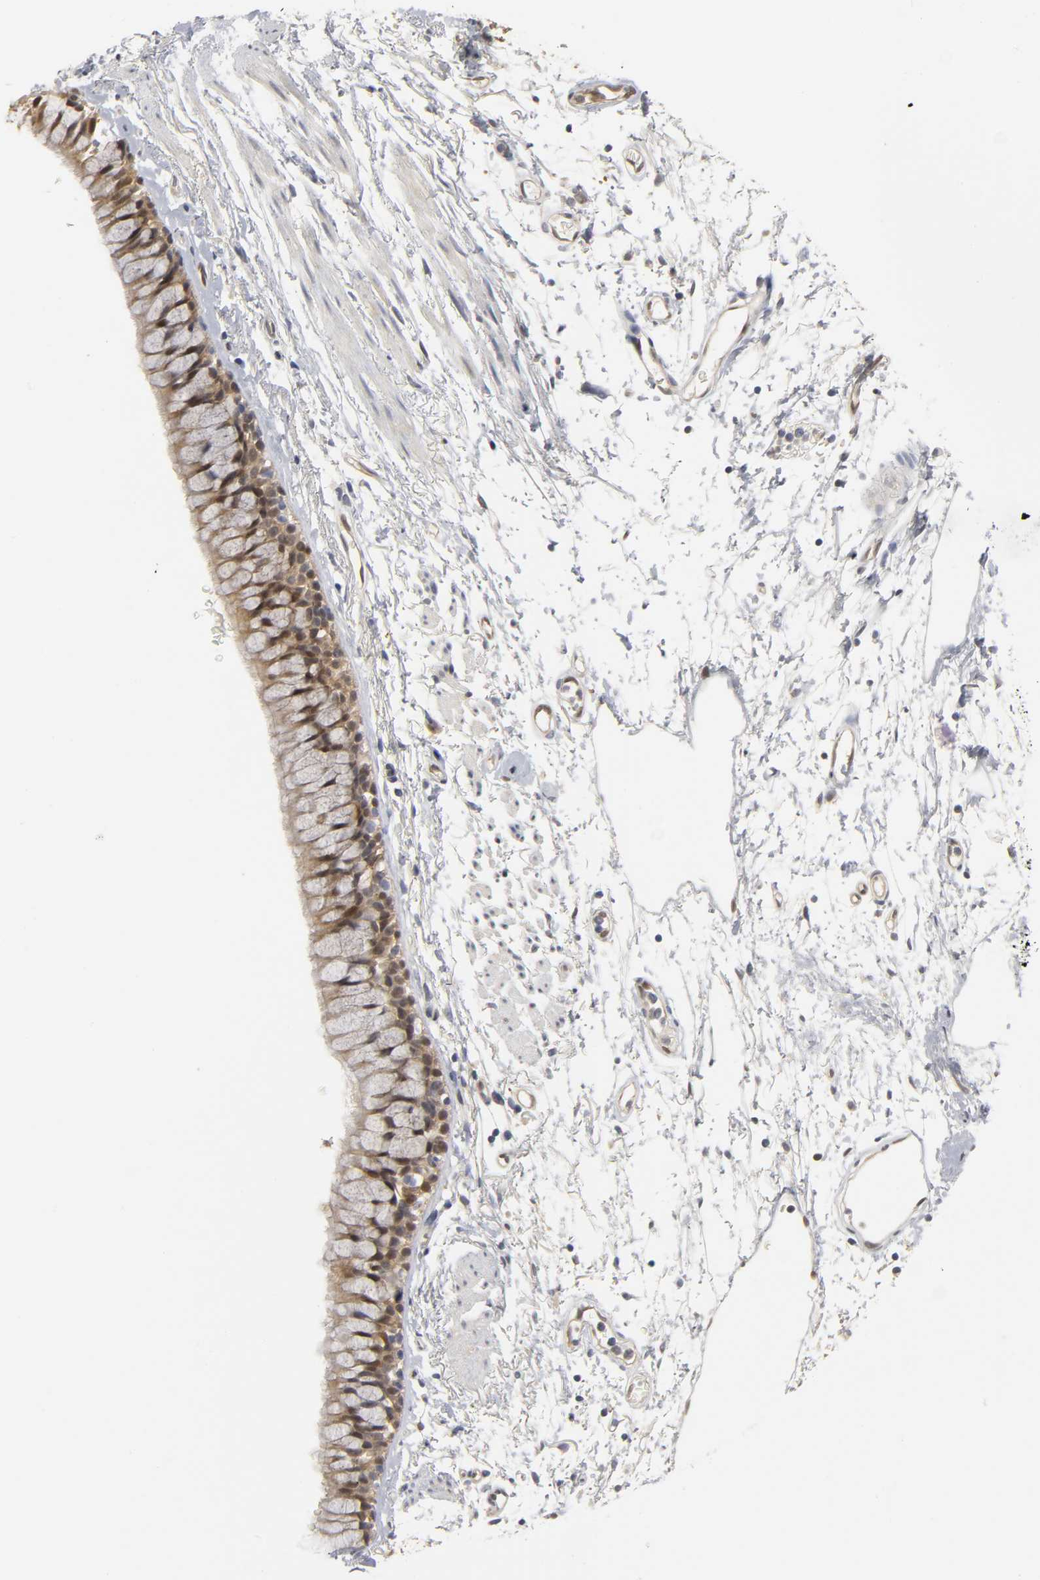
{"staining": {"intensity": "moderate", "quantity": ">75%", "location": "cytoplasmic/membranous,nuclear"}, "tissue": "bronchus", "cell_type": "Respiratory epithelial cells", "image_type": "normal", "snomed": [{"axis": "morphology", "description": "Normal tissue, NOS"}, {"axis": "topography", "description": "Bronchus"}], "caption": "A brown stain labels moderate cytoplasmic/membranous,nuclear positivity of a protein in respiratory epithelial cells of normal bronchus. (DAB IHC, brown staining for protein, blue staining for nuclei).", "gene": "PARK7", "patient": {"sex": "female", "age": 73}}